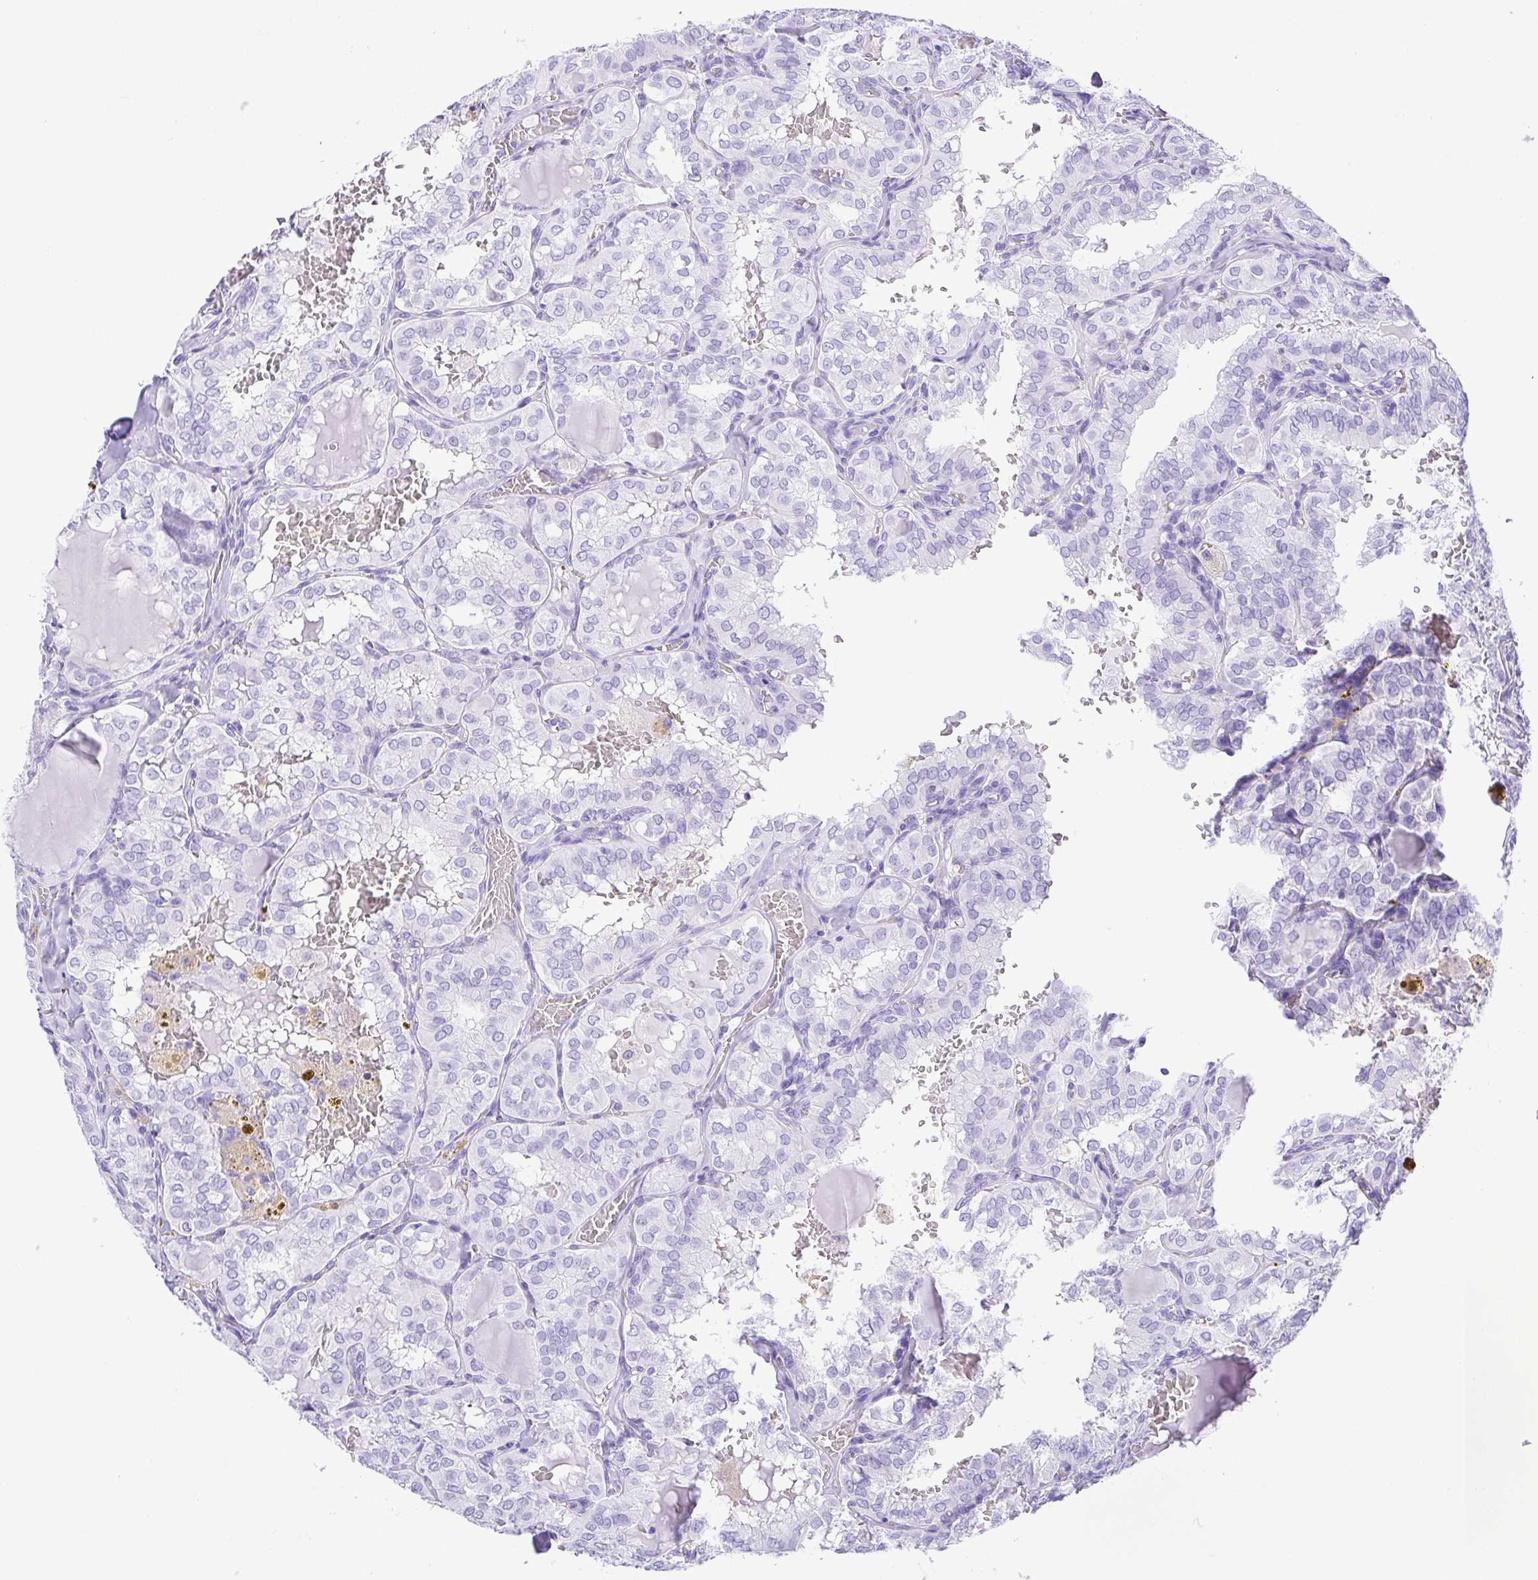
{"staining": {"intensity": "negative", "quantity": "none", "location": "none"}, "tissue": "thyroid cancer", "cell_type": "Tumor cells", "image_type": "cancer", "snomed": [{"axis": "morphology", "description": "Papillary adenocarcinoma, NOS"}, {"axis": "topography", "description": "Thyroid gland"}], "caption": "Tumor cells are negative for brown protein staining in thyroid papillary adenocarcinoma.", "gene": "CDSN", "patient": {"sex": "male", "age": 20}}